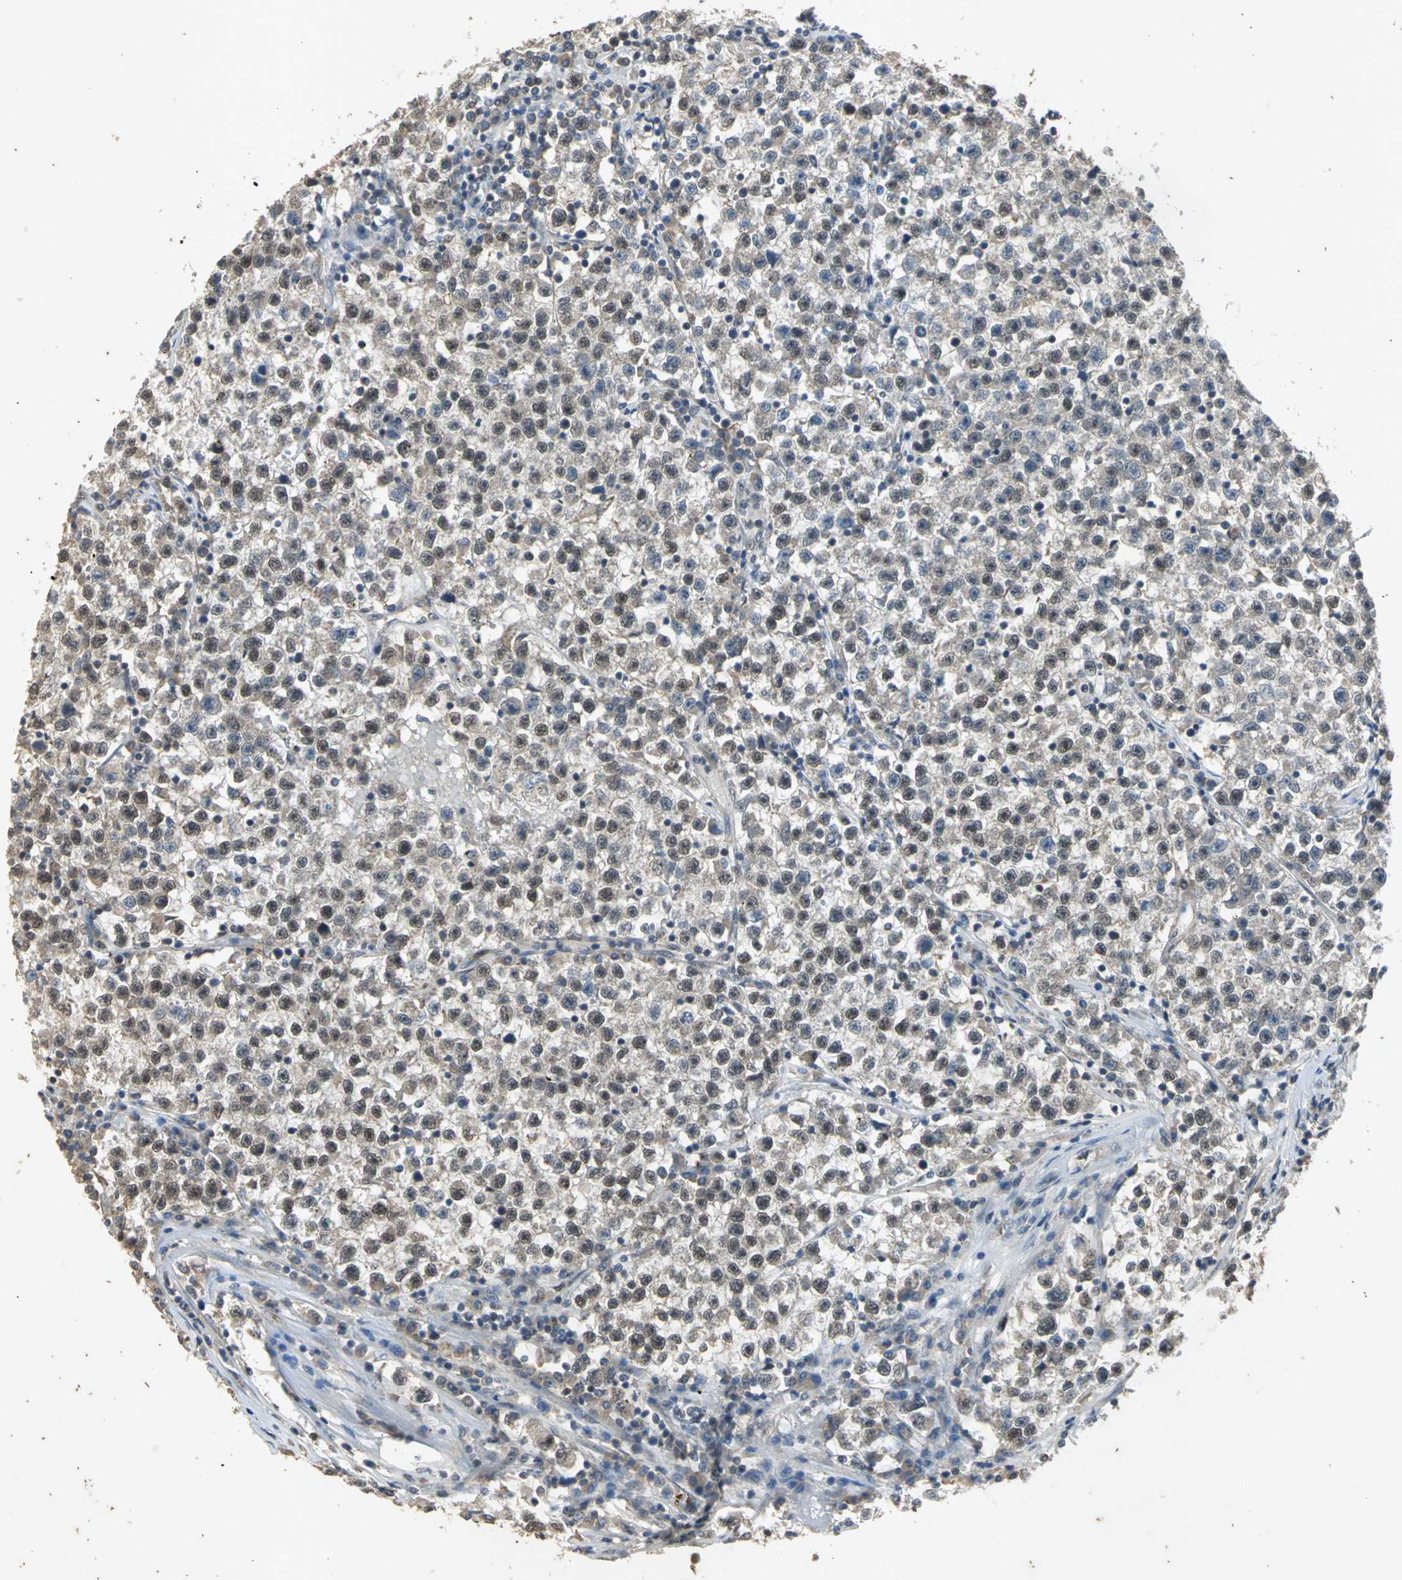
{"staining": {"intensity": "weak", "quantity": "<25%", "location": "cytoplasmic/membranous"}, "tissue": "testis cancer", "cell_type": "Tumor cells", "image_type": "cancer", "snomed": [{"axis": "morphology", "description": "Seminoma, NOS"}, {"axis": "topography", "description": "Testis"}], "caption": "Immunohistochemistry histopathology image of neoplastic tissue: testis cancer (seminoma) stained with DAB reveals no significant protein positivity in tumor cells. The staining is performed using DAB (3,3'-diaminobenzidine) brown chromogen with nuclei counter-stained in using hematoxylin.", "gene": "NOTCH3", "patient": {"sex": "male", "age": 22}}